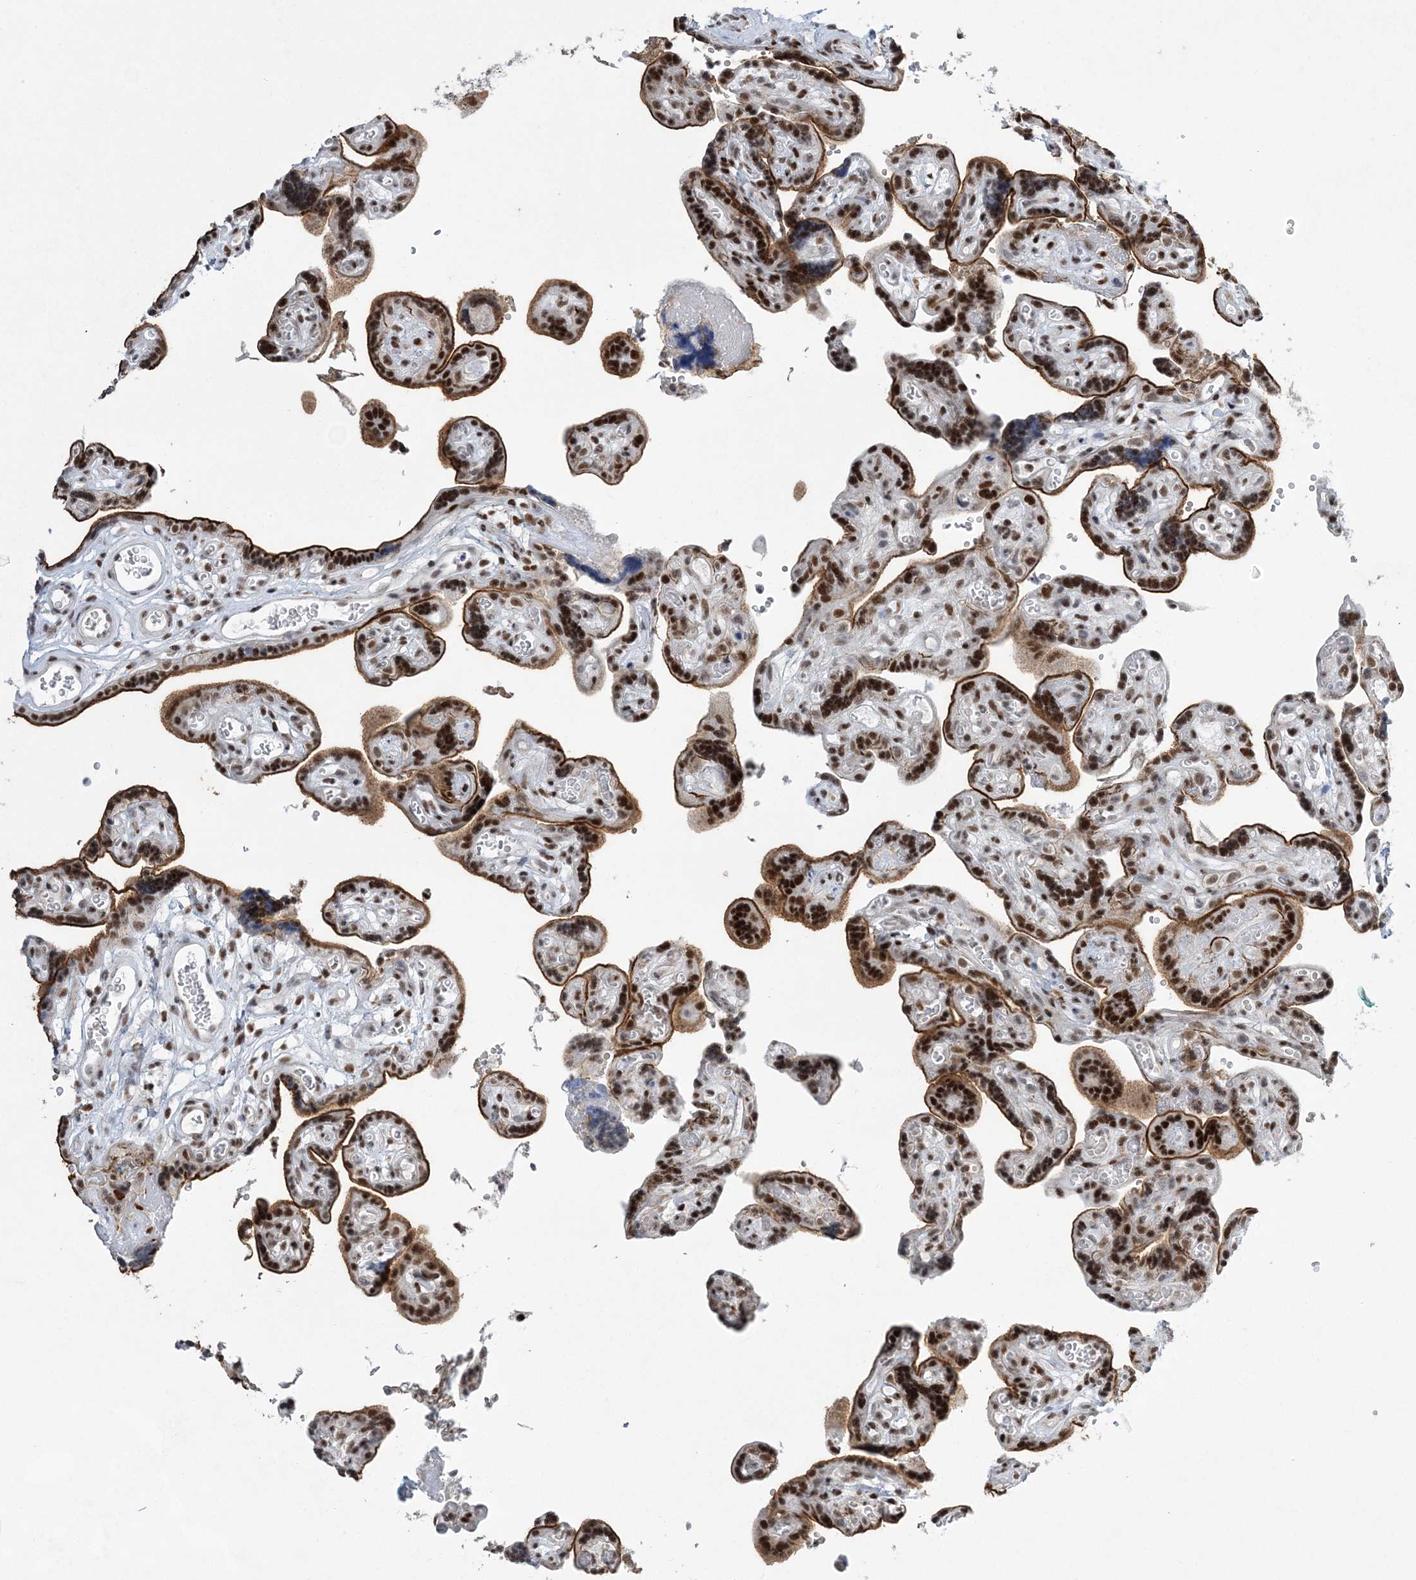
{"staining": {"intensity": "strong", "quantity": ">75%", "location": "cytoplasmic/membranous,nuclear"}, "tissue": "placenta", "cell_type": "Decidual cells", "image_type": "normal", "snomed": [{"axis": "morphology", "description": "Normal tissue, NOS"}, {"axis": "topography", "description": "Placenta"}], "caption": "Immunohistochemistry (IHC) photomicrograph of benign human placenta stained for a protein (brown), which reveals high levels of strong cytoplasmic/membranous,nuclear expression in about >75% of decidual cells.", "gene": "ZBTB7A", "patient": {"sex": "female", "age": 30}}